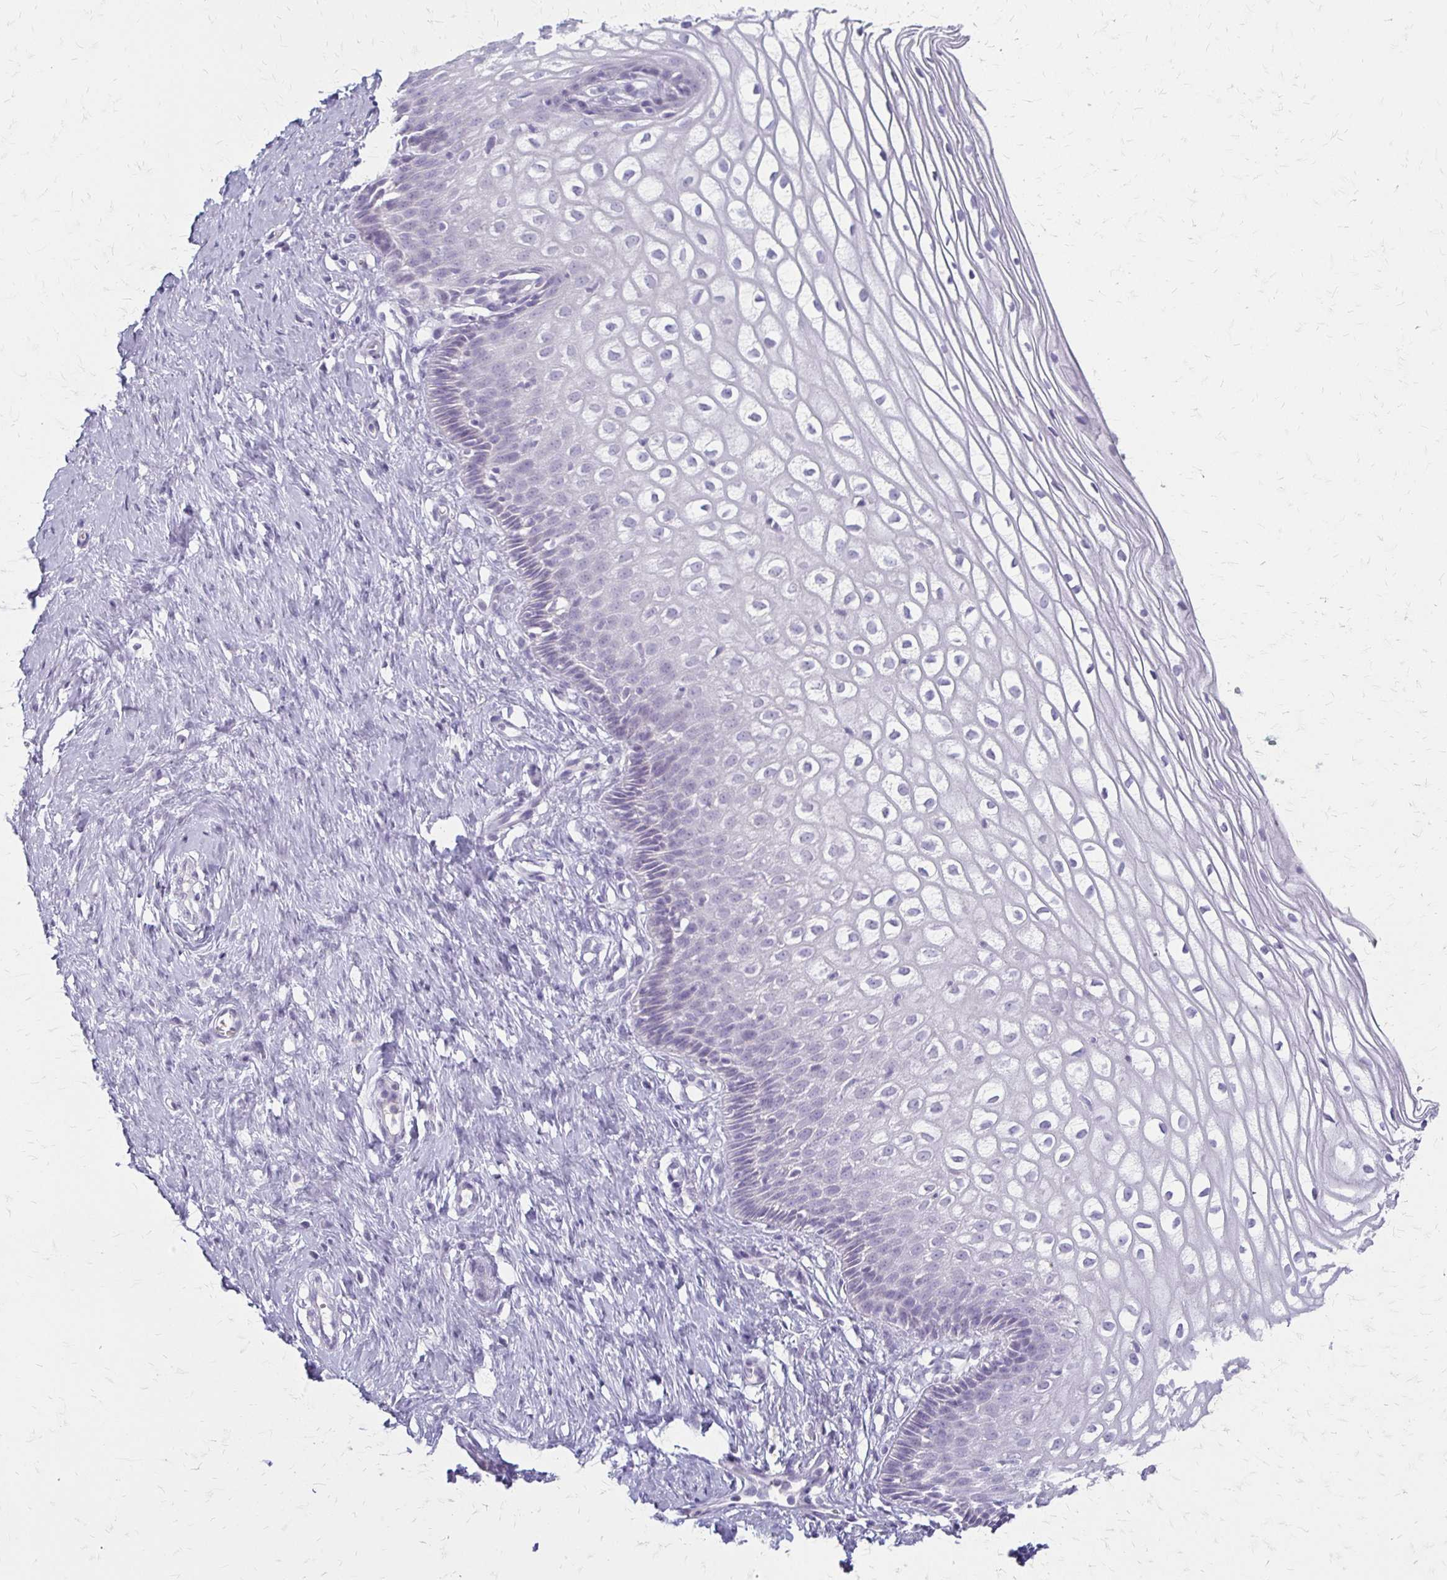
{"staining": {"intensity": "negative", "quantity": "none", "location": "none"}, "tissue": "cervix", "cell_type": "Glandular cells", "image_type": "normal", "snomed": [{"axis": "morphology", "description": "Normal tissue, NOS"}, {"axis": "topography", "description": "Cervix"}], "caption": "IHC image of normal cervix: cervix stained with DAB exhibits no significant protein expression in glandular cells. (Brightfield microscopy of DAB (3,3'-diaminobenzidine) immunohistochemistry (IHC) at high magnification).", "gene": "ACP5", "patient": {"sex": "female", "age": 36}}